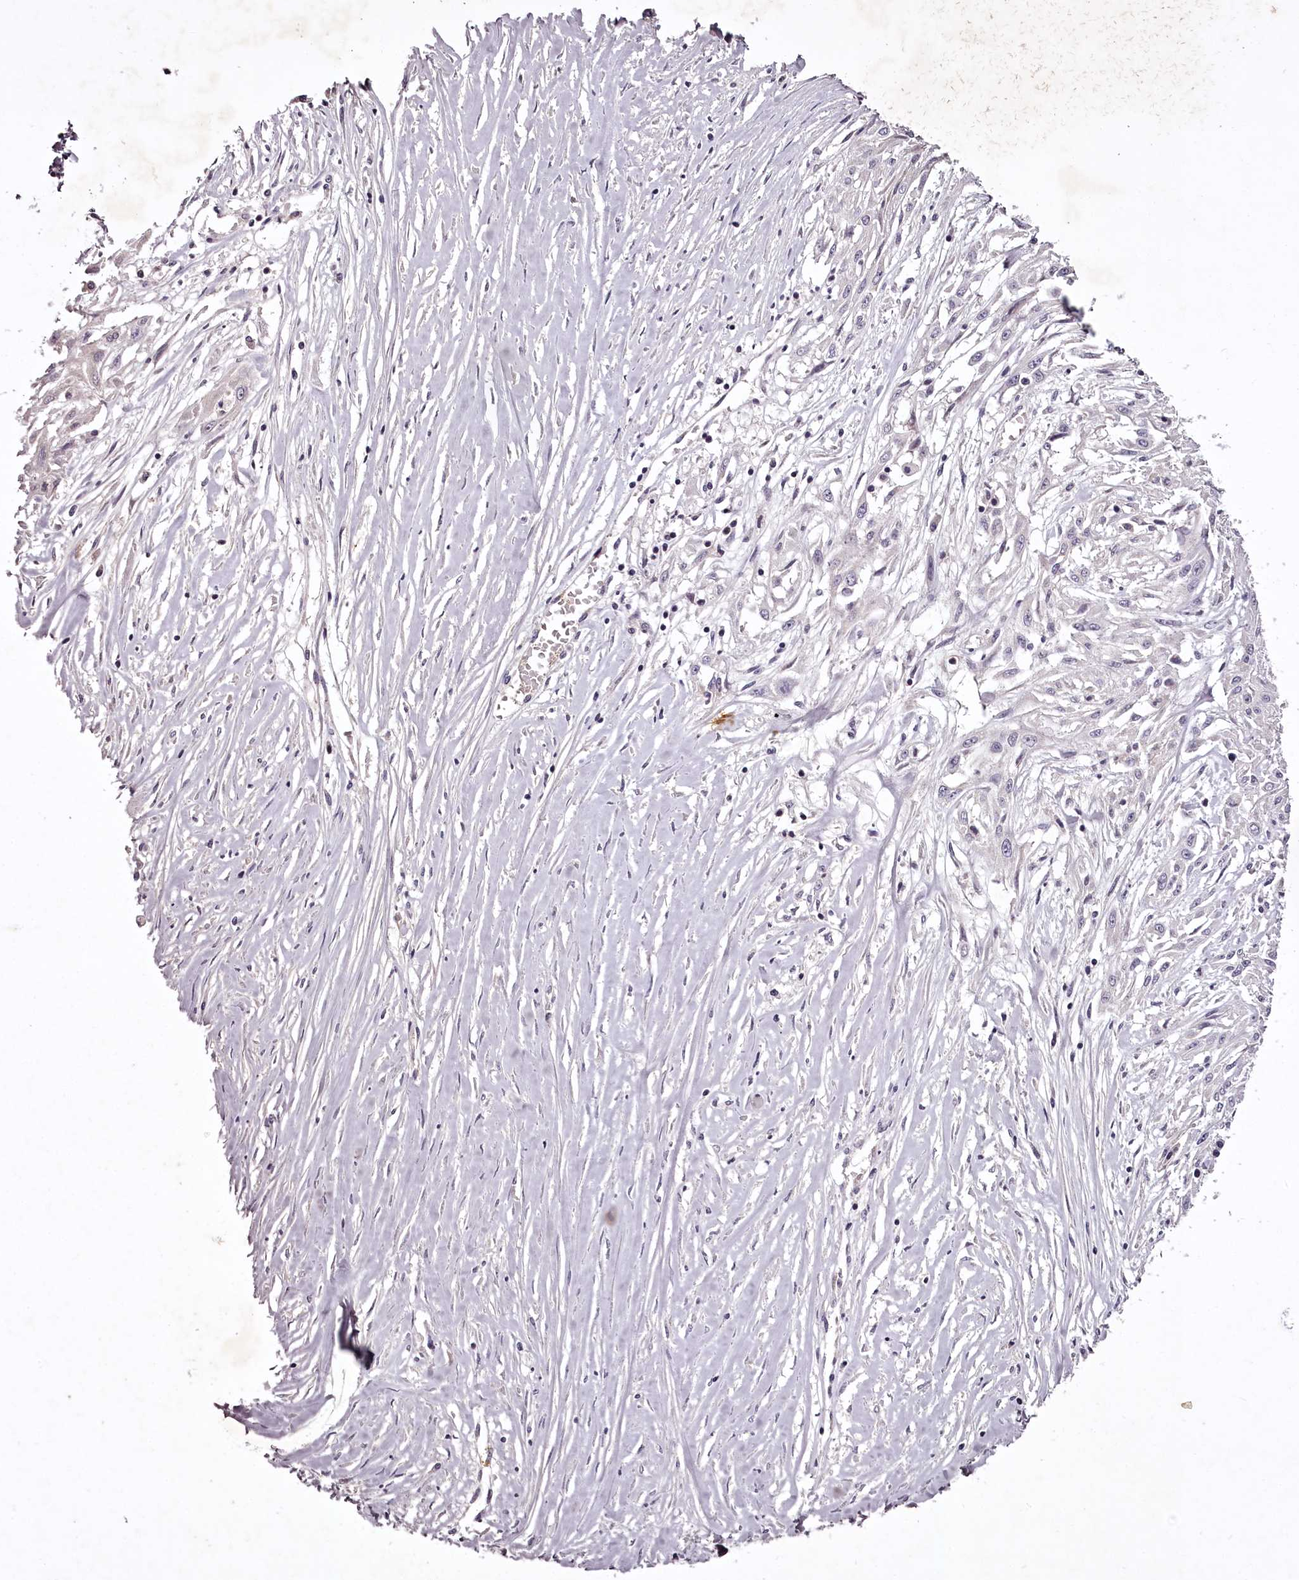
{"staining": {"intensity": "negative", "quantity": "none", "location": "none"}, "tissue": "skin cancer", "cell_type": "Tumor cells", "image_type": "cancer", "snomed": [{"axis": "morphology", "description": "Squamous cell carcinoma, NOS"}, {"axis": "morphology", "description": "Squamous cell carcinoma, metastatic, NOS"}, {"axis": "topography", "description": "Skin"}, {"axis": "topography", "description": "Lymph node"}], "caption": "An image of human skin cancer is negative for staining in tumor cells. (Immunohistochemistry (ihc), brightfield microscopy, high magnification).", "gene": "RBMXL2", "patient": {"sex": "male", "age": 75}}